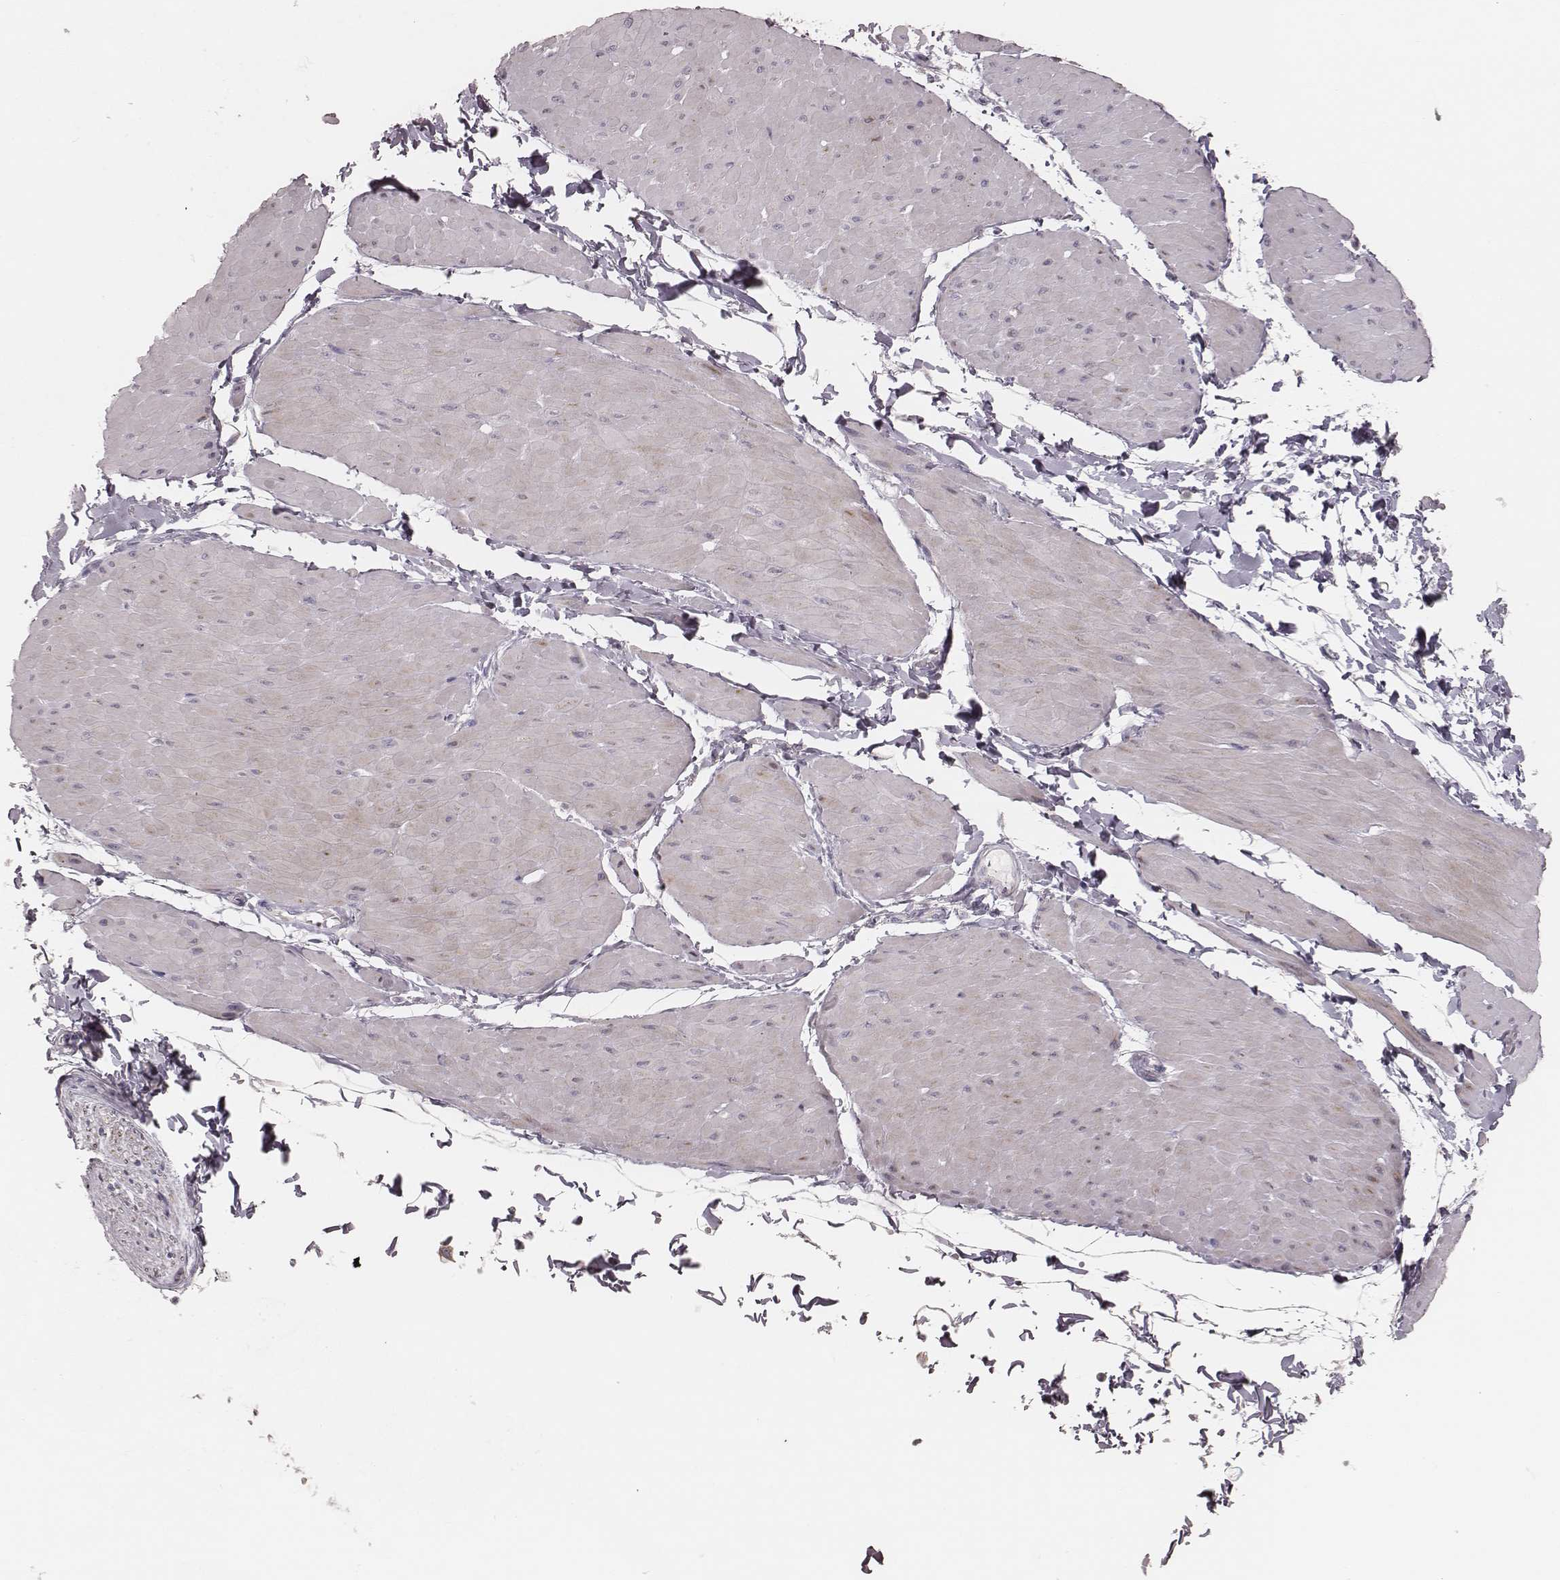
{"staining": {"intensity": "negative", "quantity": "none", "location": "none"}, "tissue": "adipose tissue", "cell_type": "Adipocytes", "image_type": "normal", "snomed": [{"axis": "morphology", "description": "Normal tissue, NOS"}, {"axis": "topography", "description": "Smooth muscle"}, {"axis": "topography", "description": "Peripheral nerve tissue"}], "caption": "Immunohistochemistry (IHC) of benign human adipose tissue demonstrates no positivity in adipocytes. The staining was performed using DAB (3,3'-diaminobenzidine) to visualize the protein expression in brown, while the nuclei were stained in blue with hematoxylin (Magnification: 20x).", "gene": "KIF5C", "patient": {"sex": "male", "age": 58}}